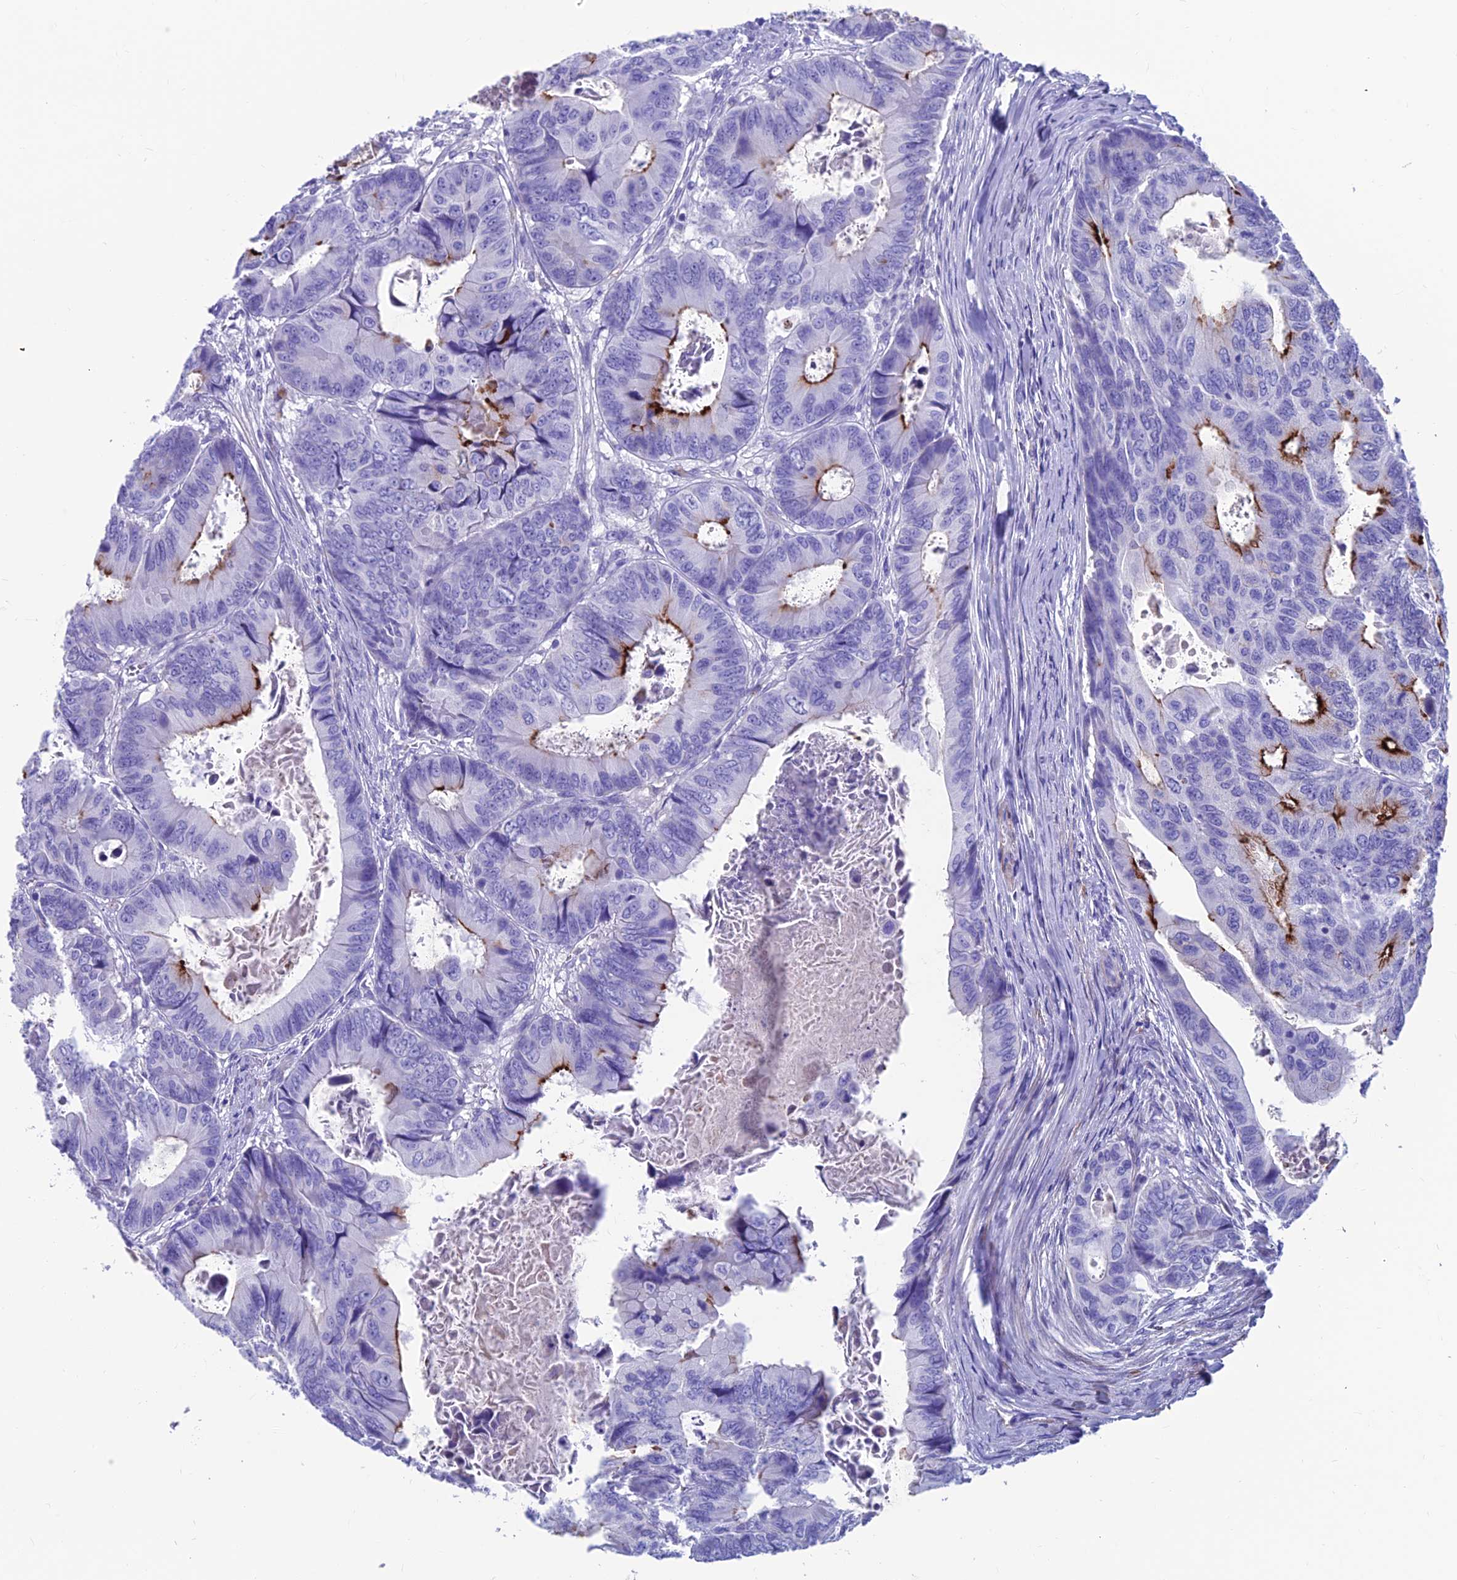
{"staining": {"intensity": "strong", "quantity": "<25%", "location": "cytoplasmic/membranous"}, "tissue": "colorectal cancer", "cell_type": "Tumor cells", "image_type": "cancer", "snomed": [{"axis": "morphology", "description": "Adenocarcinoma, NOS"}, {"axis": "topography", "description": "Colon"}], "caption": "IHC (DAB) staining of colorectal cancer displays strong cytoplasmic/membranous protein positivity in approximately <25% of tumor cells. Nuclei are stained in blue.", "gene": "GNG11", "patient": {"sex": "male", "age": 85}}